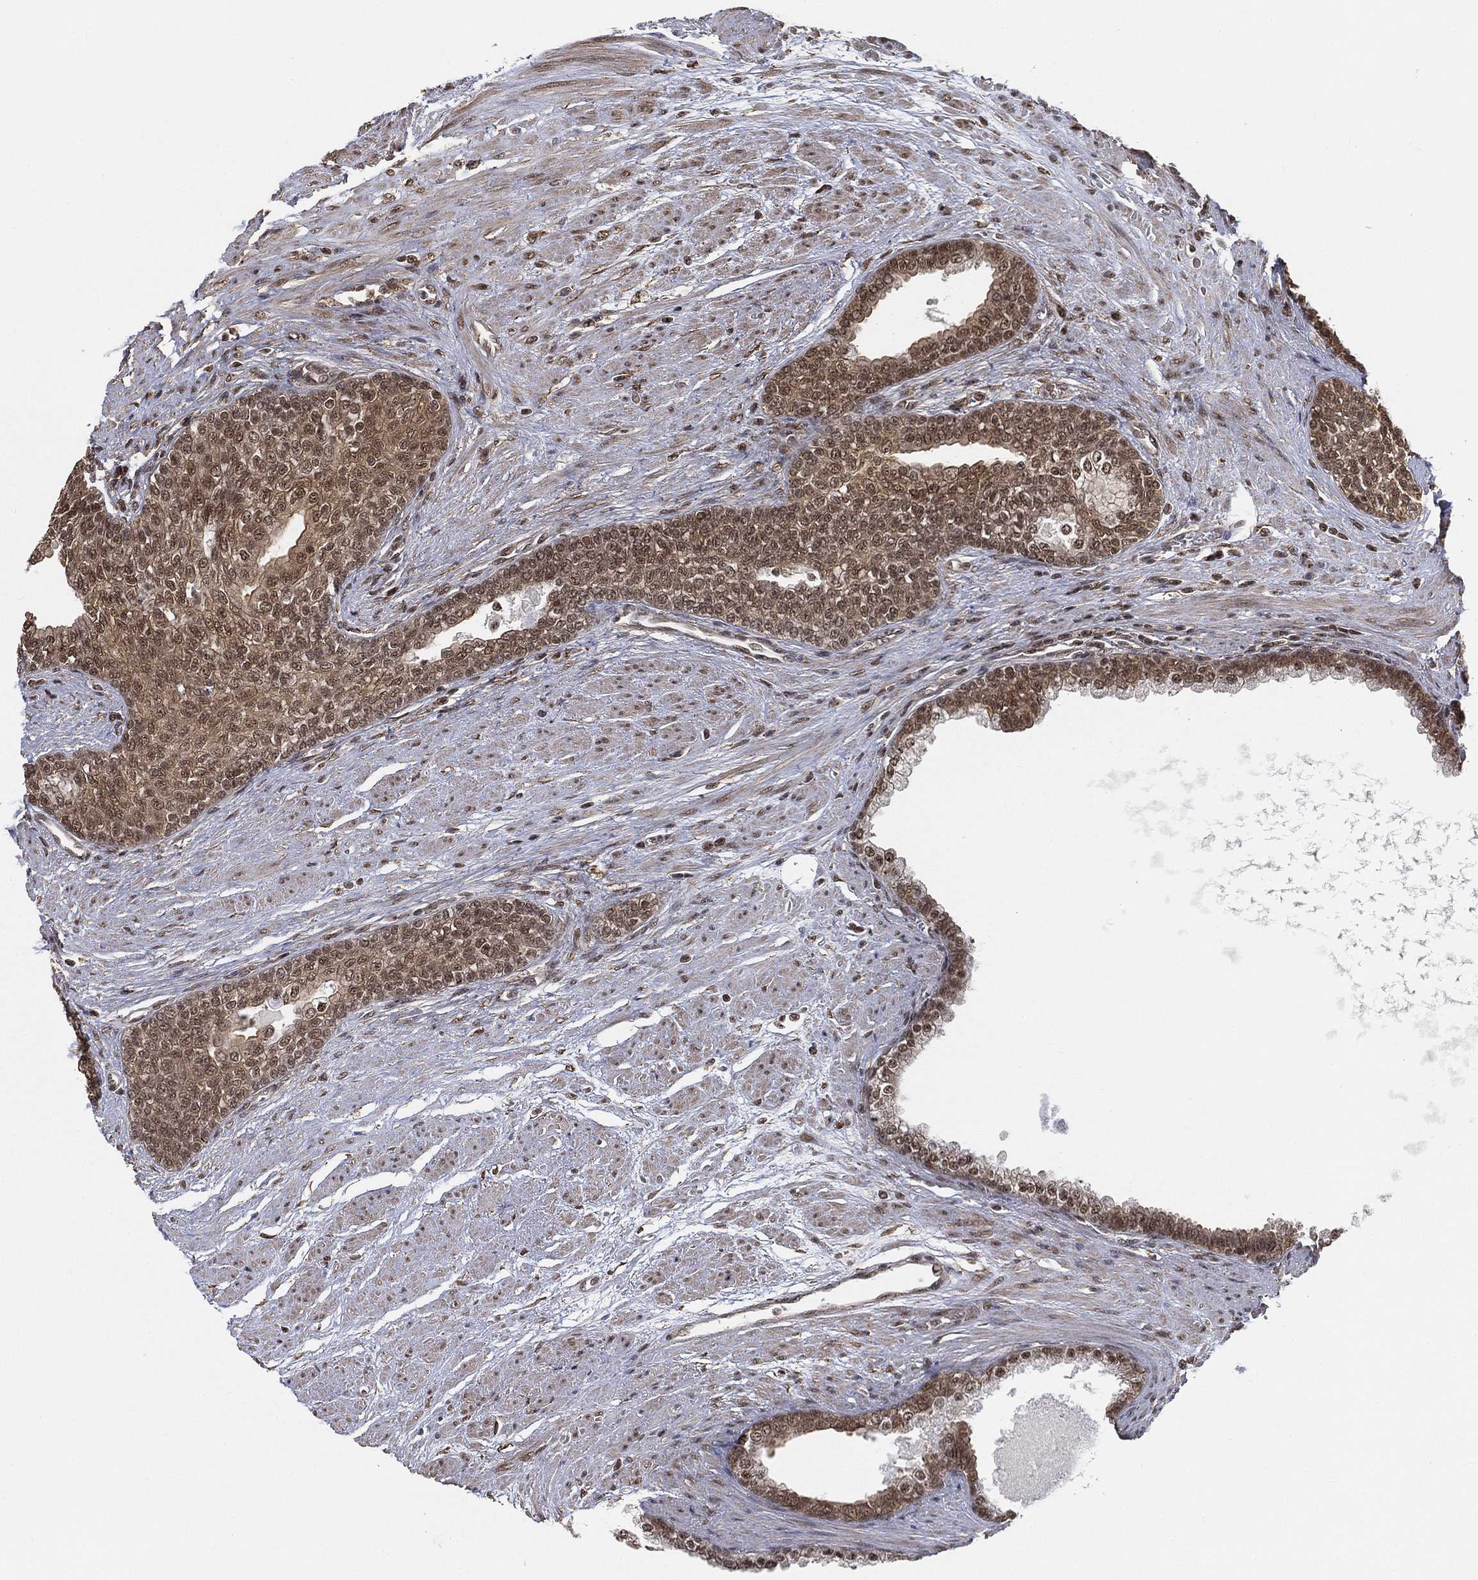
{"staining": {"intensity": "moderate", "quantity": ">75%", "location": "cytoplasmic/membranous,nuclear"}, "tissue": "prostate cancer", "cell_type": "Tumor cells", "image_type": "cancer", "snomed": [{"axis": "morphology", "description": "Adenocarcinoma, NOS"}, {"axis": "topography", "description": "Prostate and seminal vesicle, NOS"}, {"axis": "topography", "description": "Prostate"}], "caption": "Immunohistochemistry image of human prostate cancer stained for a protein (brown), which displays medium levels of moderate cytoplasmic/membranous and nuclear positivity in about >75% of tumor cells.", "gene": "RSRC2", "patient": {"sex": "male", "age": 62}}